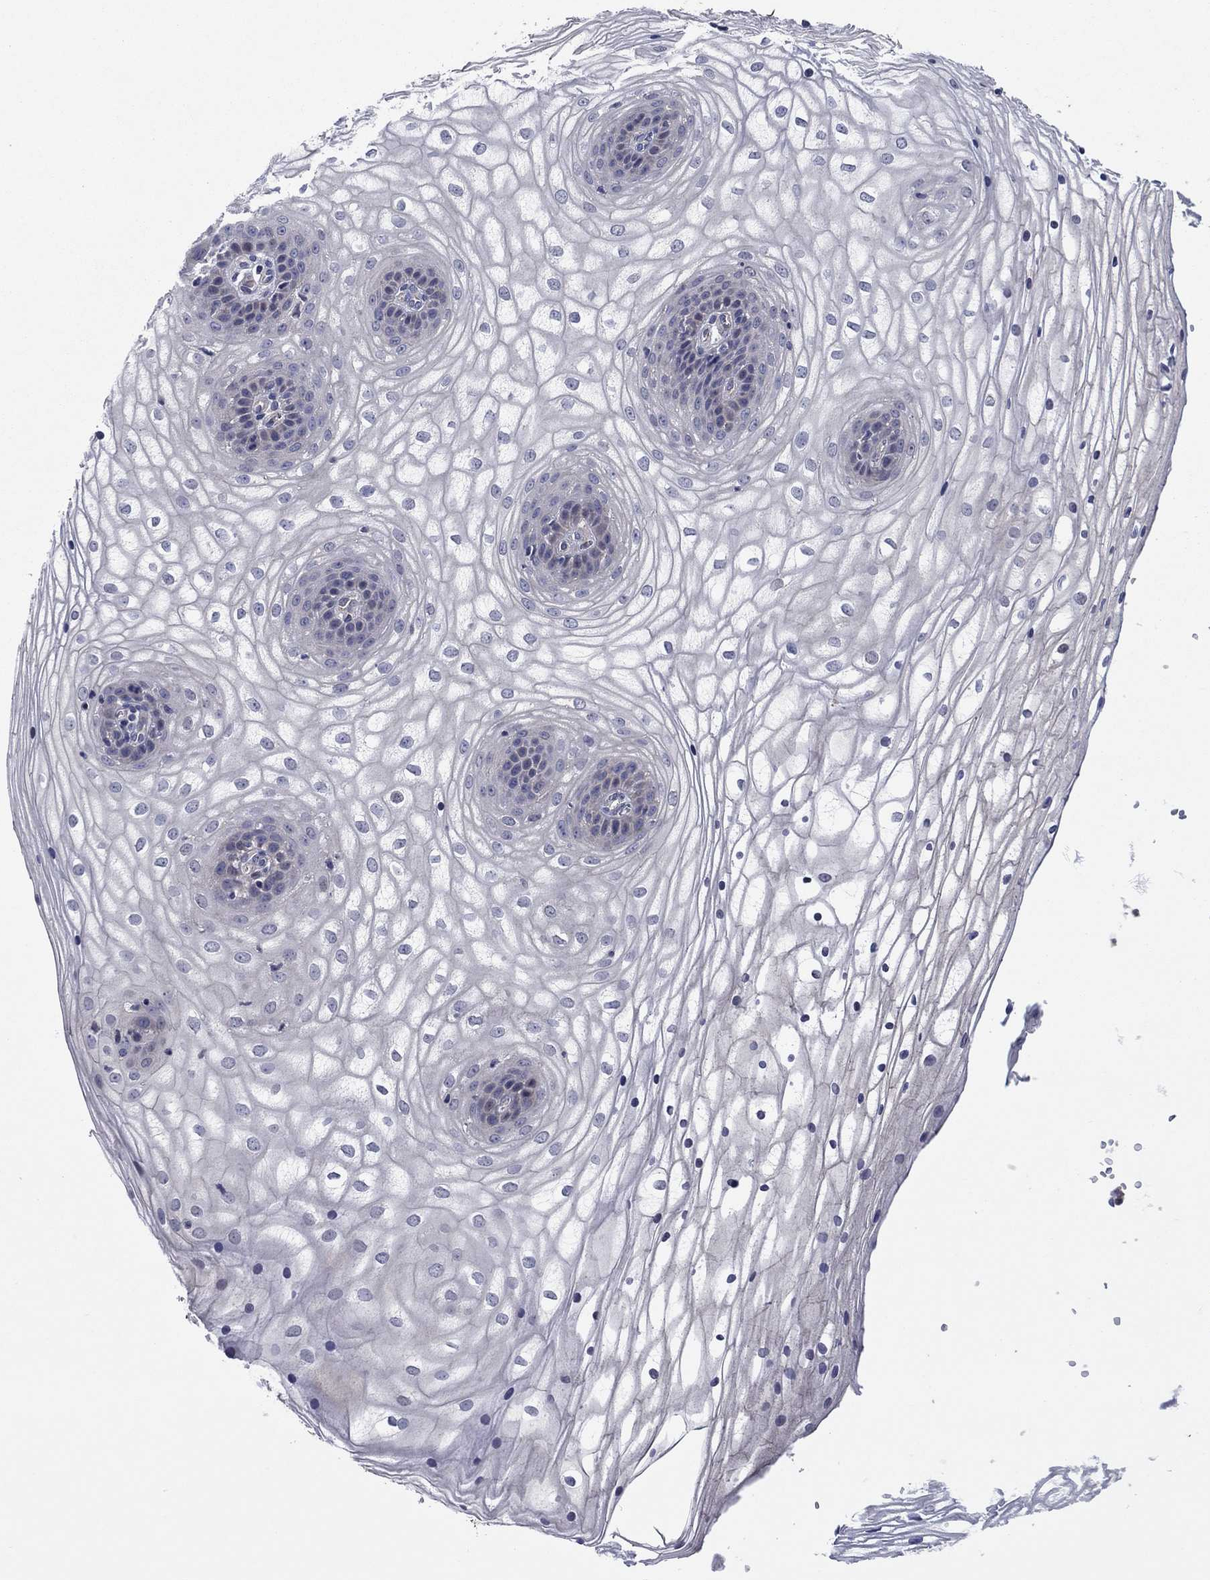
{"staining": {"intensity": "negative", "quantity": "none", "location": "none"}, "tissue": "vagina", "cell_type": "Squamous epithelial cells", "image_type": "normal", "snomed": [{"axis": "morphology", "description": "Normal tissue, NOS"}, {"axis": "topography", "description": "Vagina"}], "caption": "High power microscopy micrograph of an IHC photomicrograph of unremarkable vagina, revealing no significant expression in squamous epithelial cells.", "gene": "MSRB1", "patient": {"sex": "female", "age": 34}}